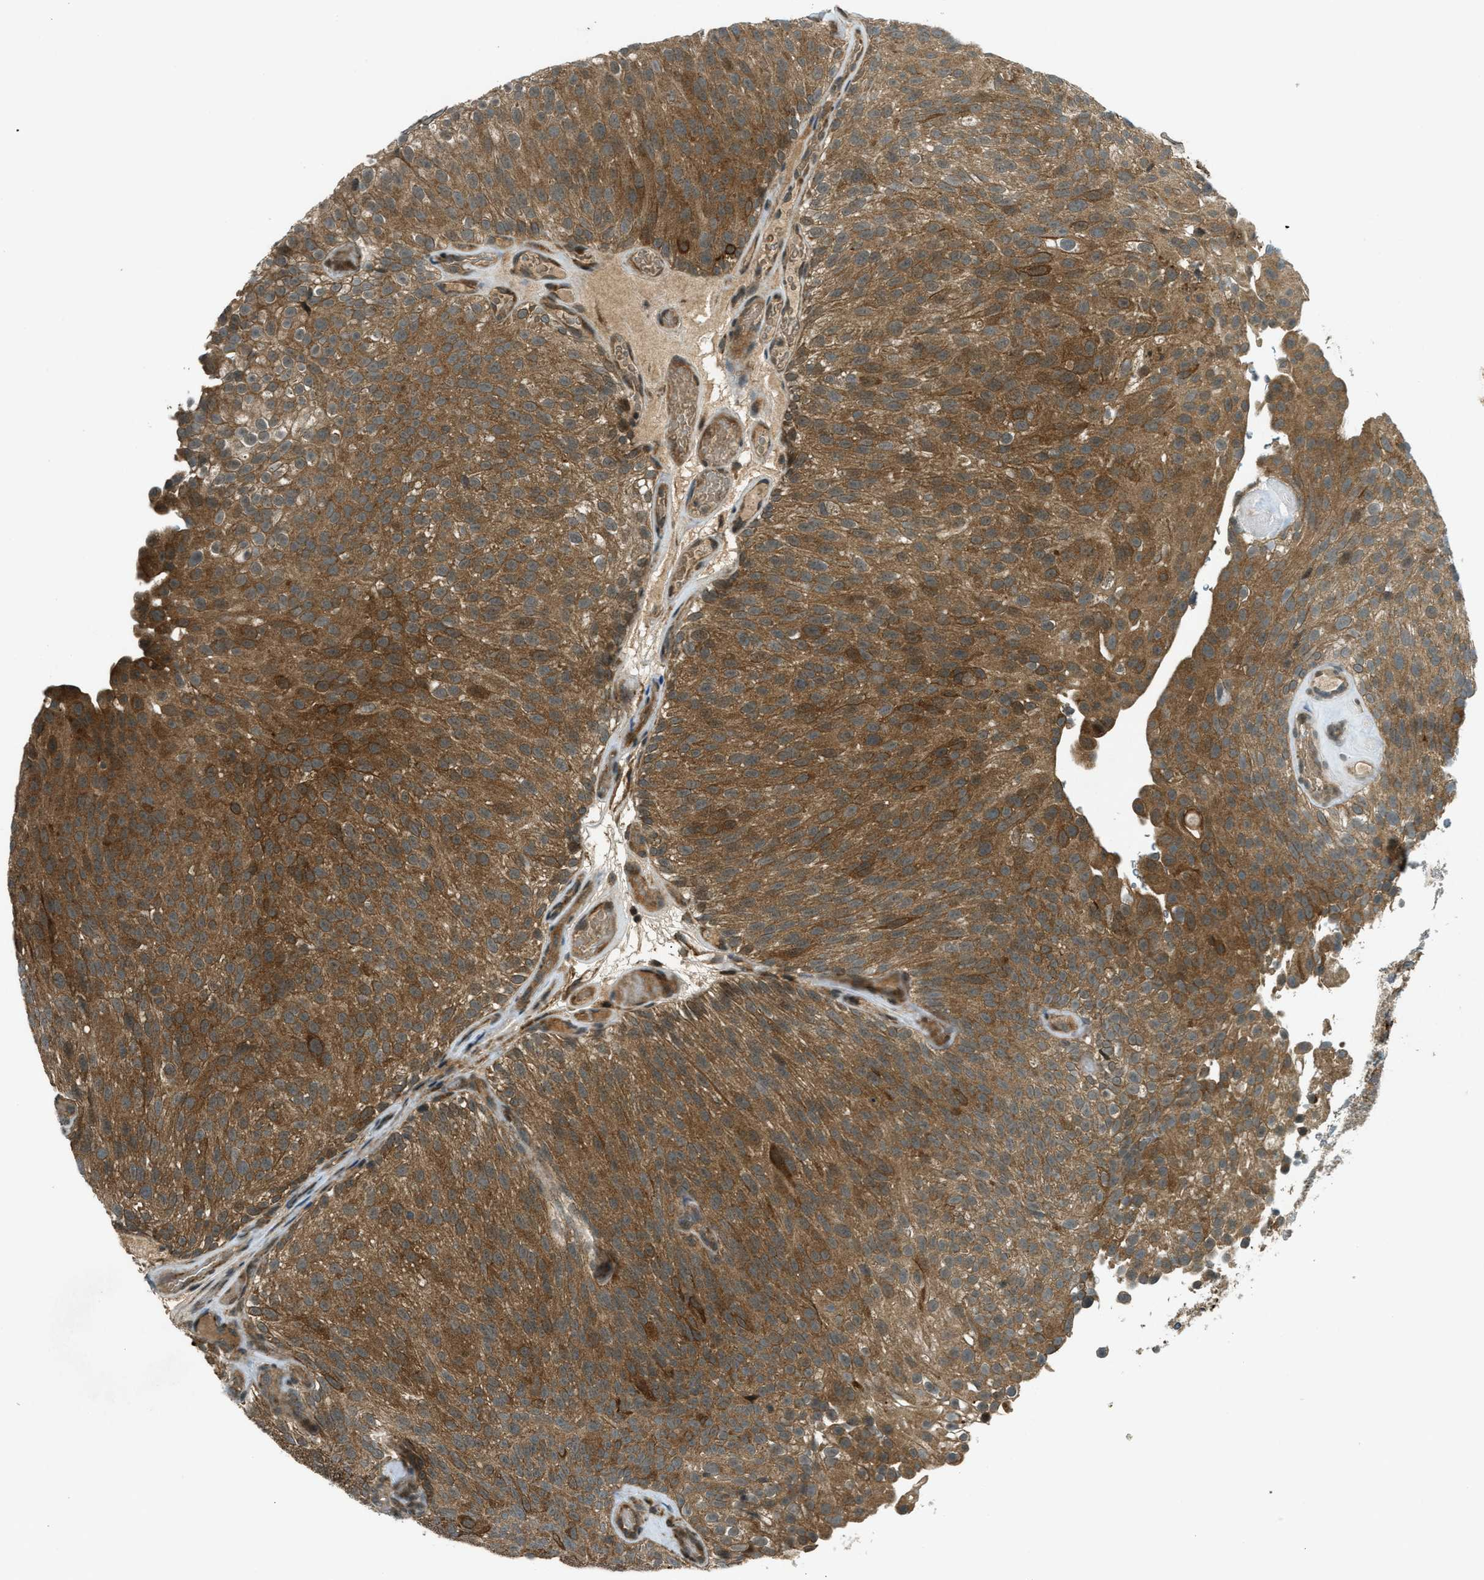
{"staining": {"intensity": "strong", "quantity": ">75%", "location": "cytoplasmic/membranous"}, "tissue": "urothelial cancer", "cell_type": "Tumor cells", "image_type": "cancer", "snomed": [{"axis": "morphology", "description": "Urothelial carcinoma, Low grade"}, {"axis": "topography", "description": "Urinary bladder"}], "caption": "Brown immunohistochemical staining in human urothelial cancer shows strong cytoplasmic/membranous expression in about >75% of tumor cells.", "gene": "EIF2AK3", "patient": {"sex": "male", "age": 78}}